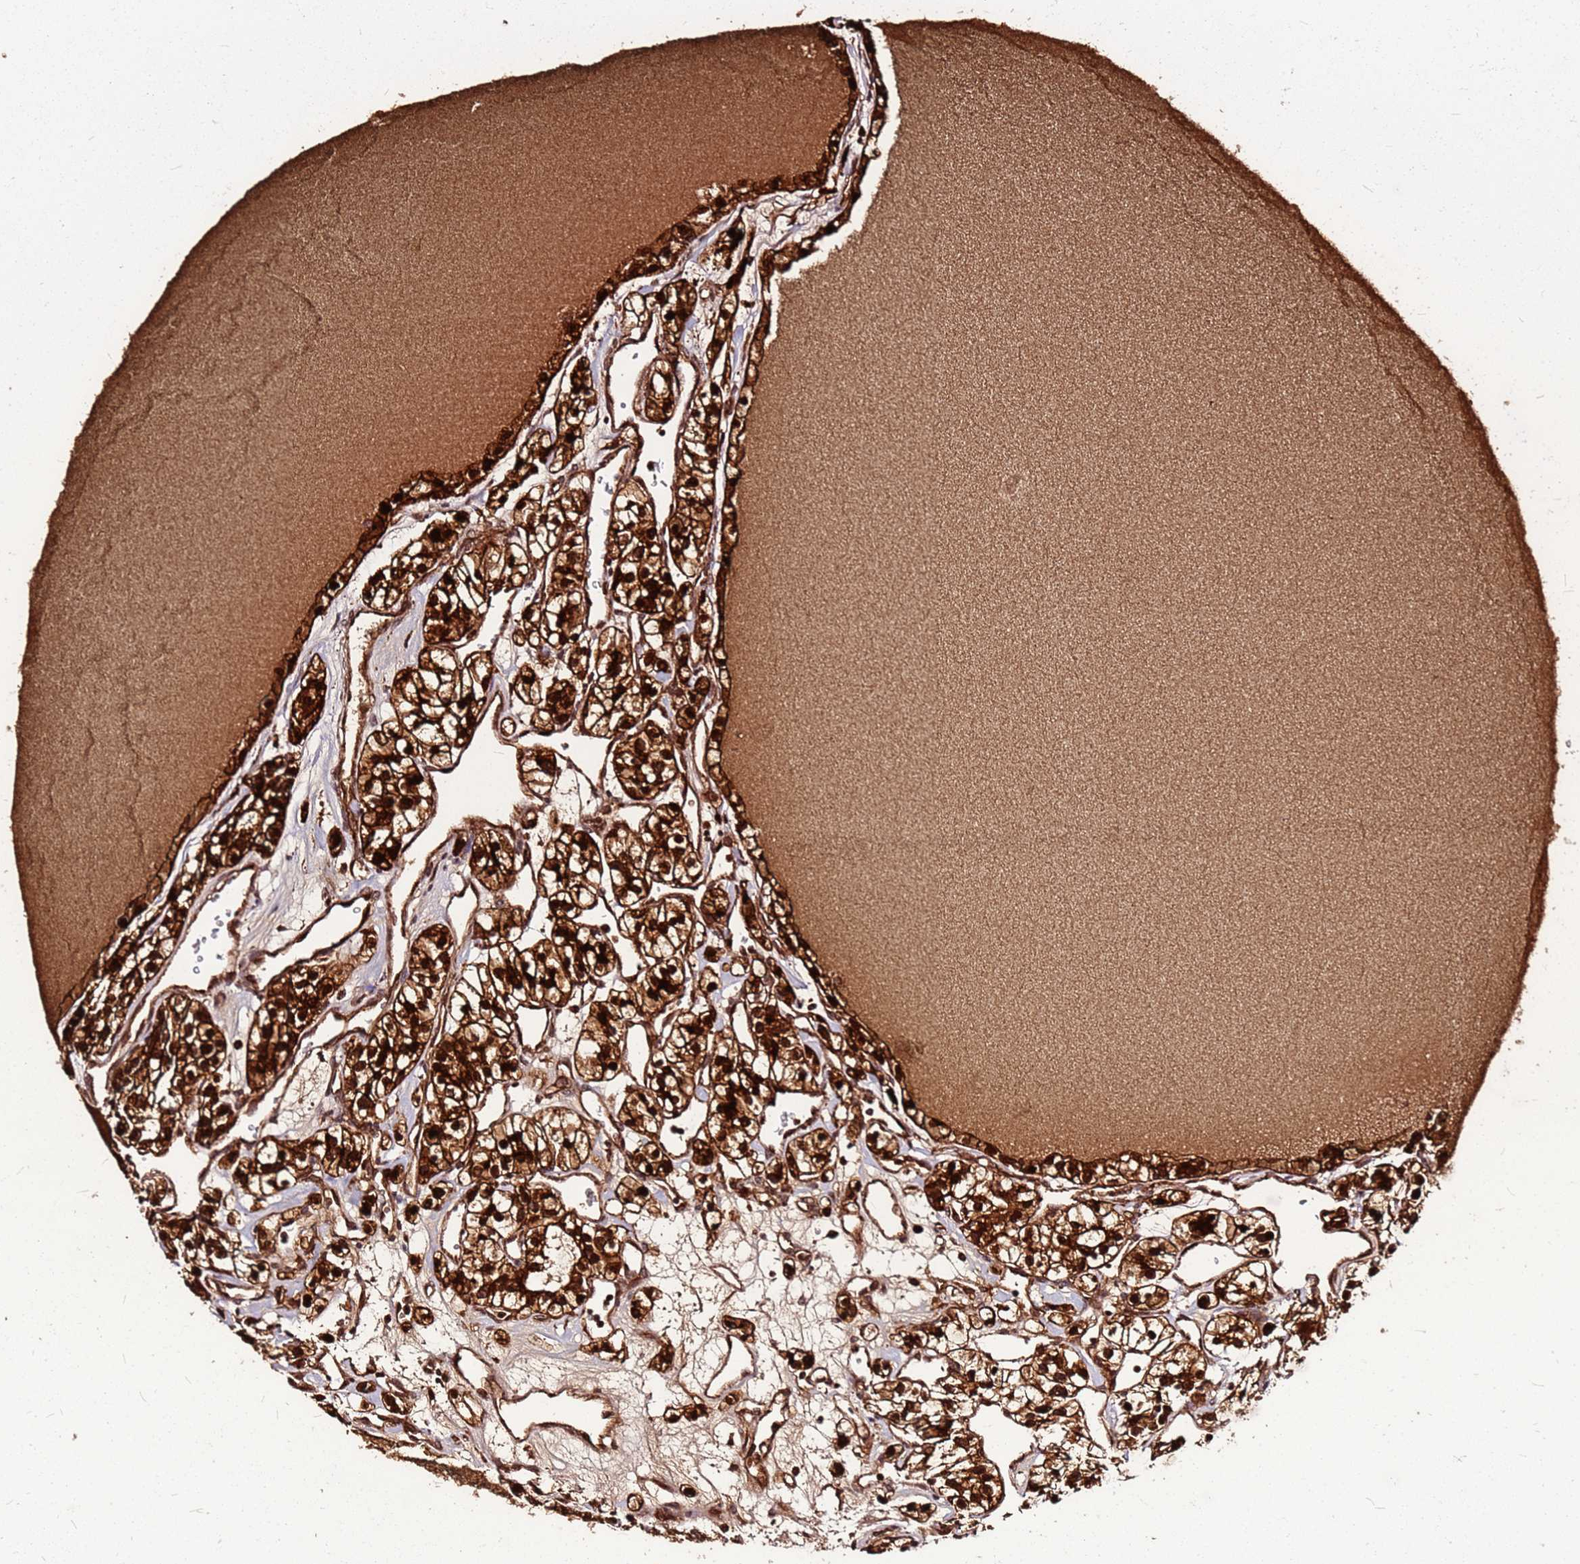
{"staining": {"intensity": "strong", "quantity": ">75%", "location": "cytoplasmic/membranous,nuclear"}, "tissue": "renal cancer", "cell_type": "Tumor cells", "image_type": "cancer", "snomed": [{"axis": "morphology", "description": "Adenocarcinoma, NOS"}, {"axis": "topography", "description": "Kidney"}], "caption": "Adenocarcinoma (renal) stained with a protein marker shows strong staining in tumor cells.", "gene": "LYPLAL1", "patient": {"sex": "female", "age": 57}}